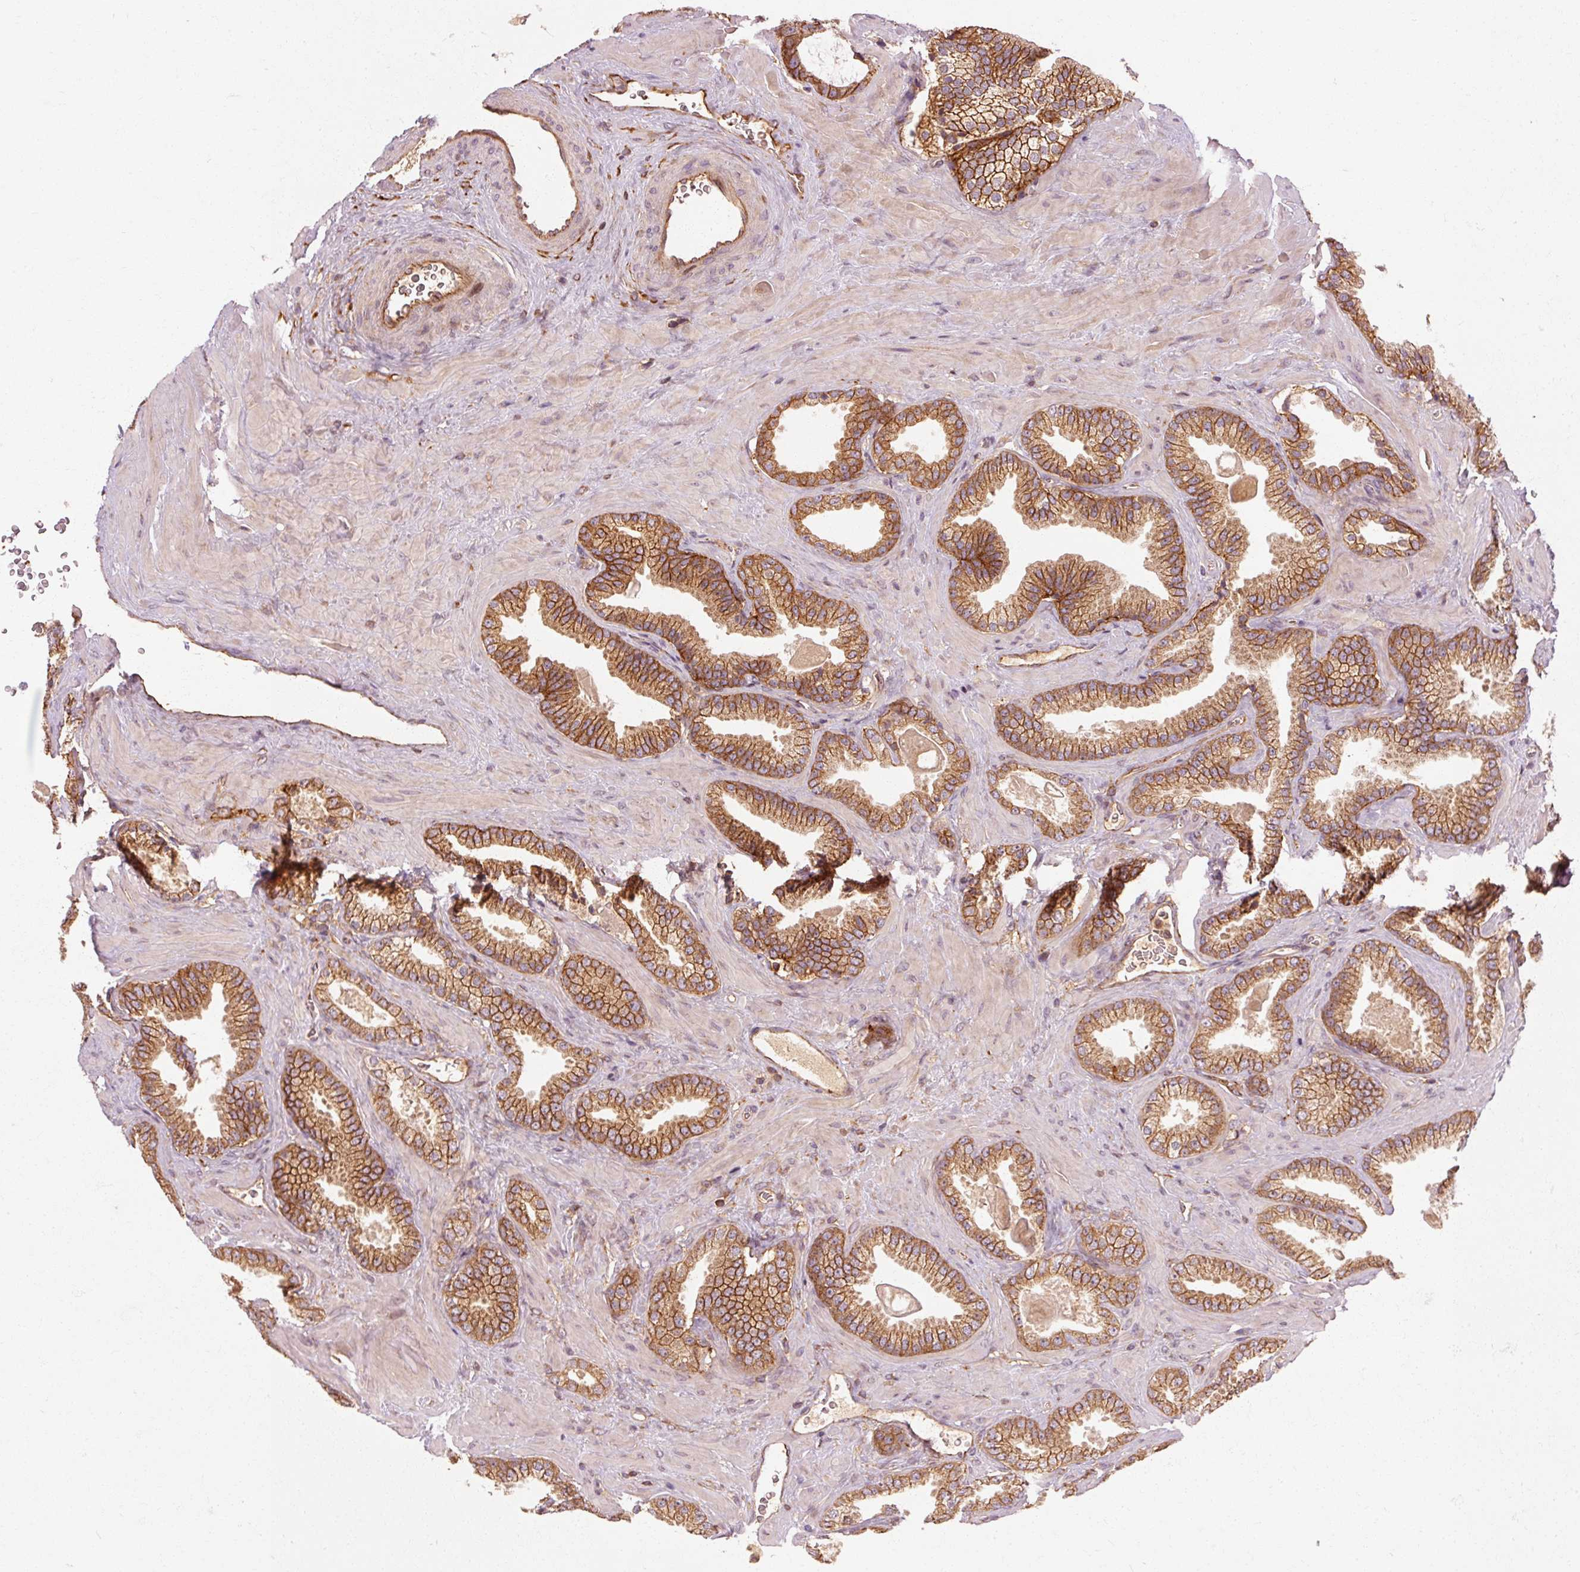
{"staining": {"intensity": "moderate", "quantity": ">75%", "location": "cytoplasmic/membranous"}, "tissue": "prostate cancer", "cell_type": "Tumor cells", "image_type": "cancer", "snomed": [{"axis": "morphology", "description": "Adenocarcinoma, Low grade"}, {"axis": "topography", "description": "Prostate"}], "caption": "Immunohistochemical staining of prostate low-grade adenocarcinoma displays medium levels of moderate cytoplasmic/membranous protein staining in about >75% of tumor cells.", "gene": "CTNNA1", "patient": {"sex": "male", "age": 62}}